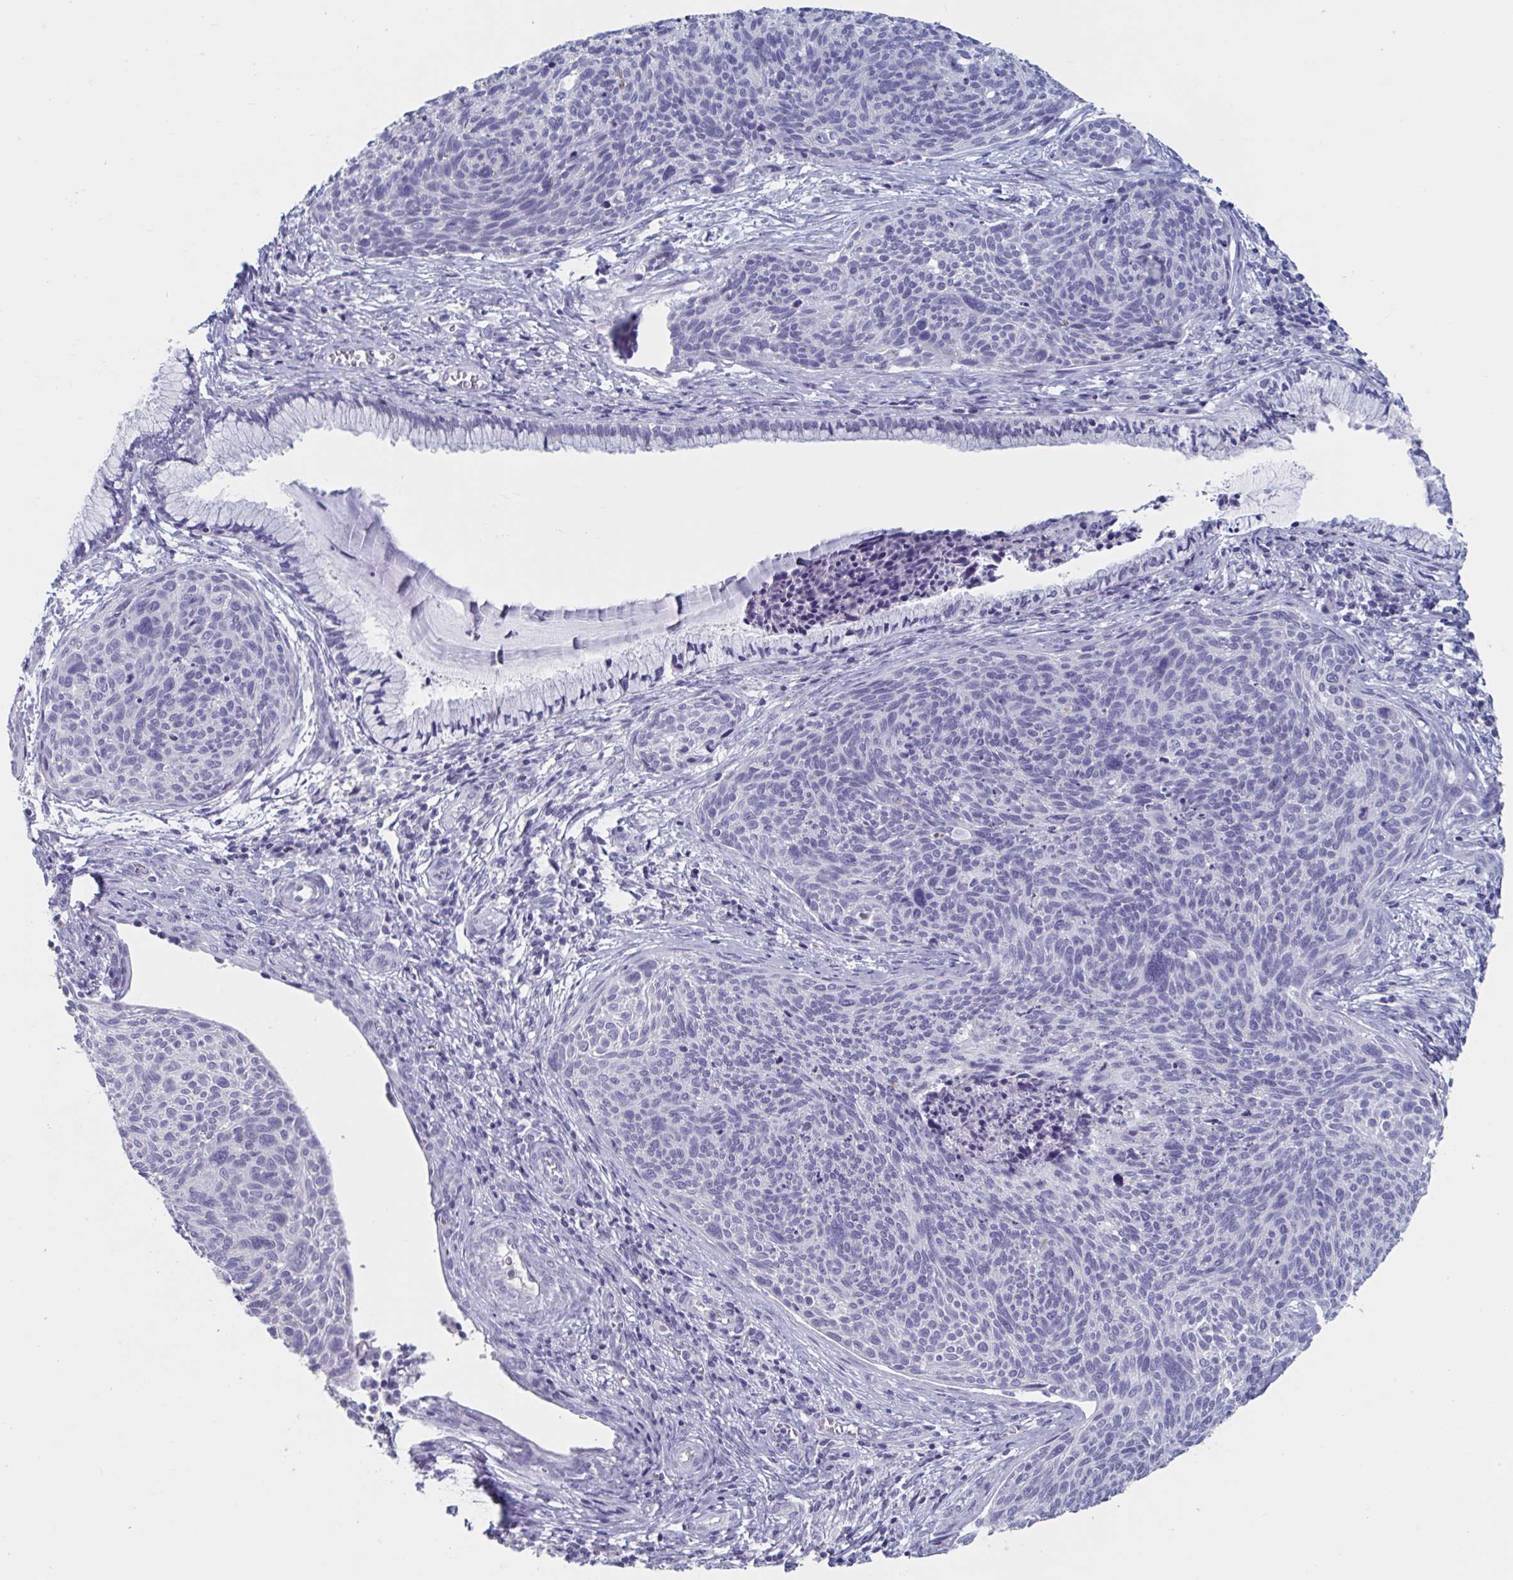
{"staining": {"intensity": "negative", "quantity": "none", "location": "none"}, "tissue": "cervical cancer", "cell_type": "Tumor cells", "image_type": "cancer", "snomed": [{"axis": "morphology", "description": "Squamous cell carcinoma, NOS"}, {"axis": "topography", "description": "Cervix"}], "caption": "Cervical cancer (squamous cell carcinoma) was stained to show a protein in brown. There is no significant staining in tumor cells.", "gene": "NDUFC2", "patient": {"sex": "female", "age": 49}}